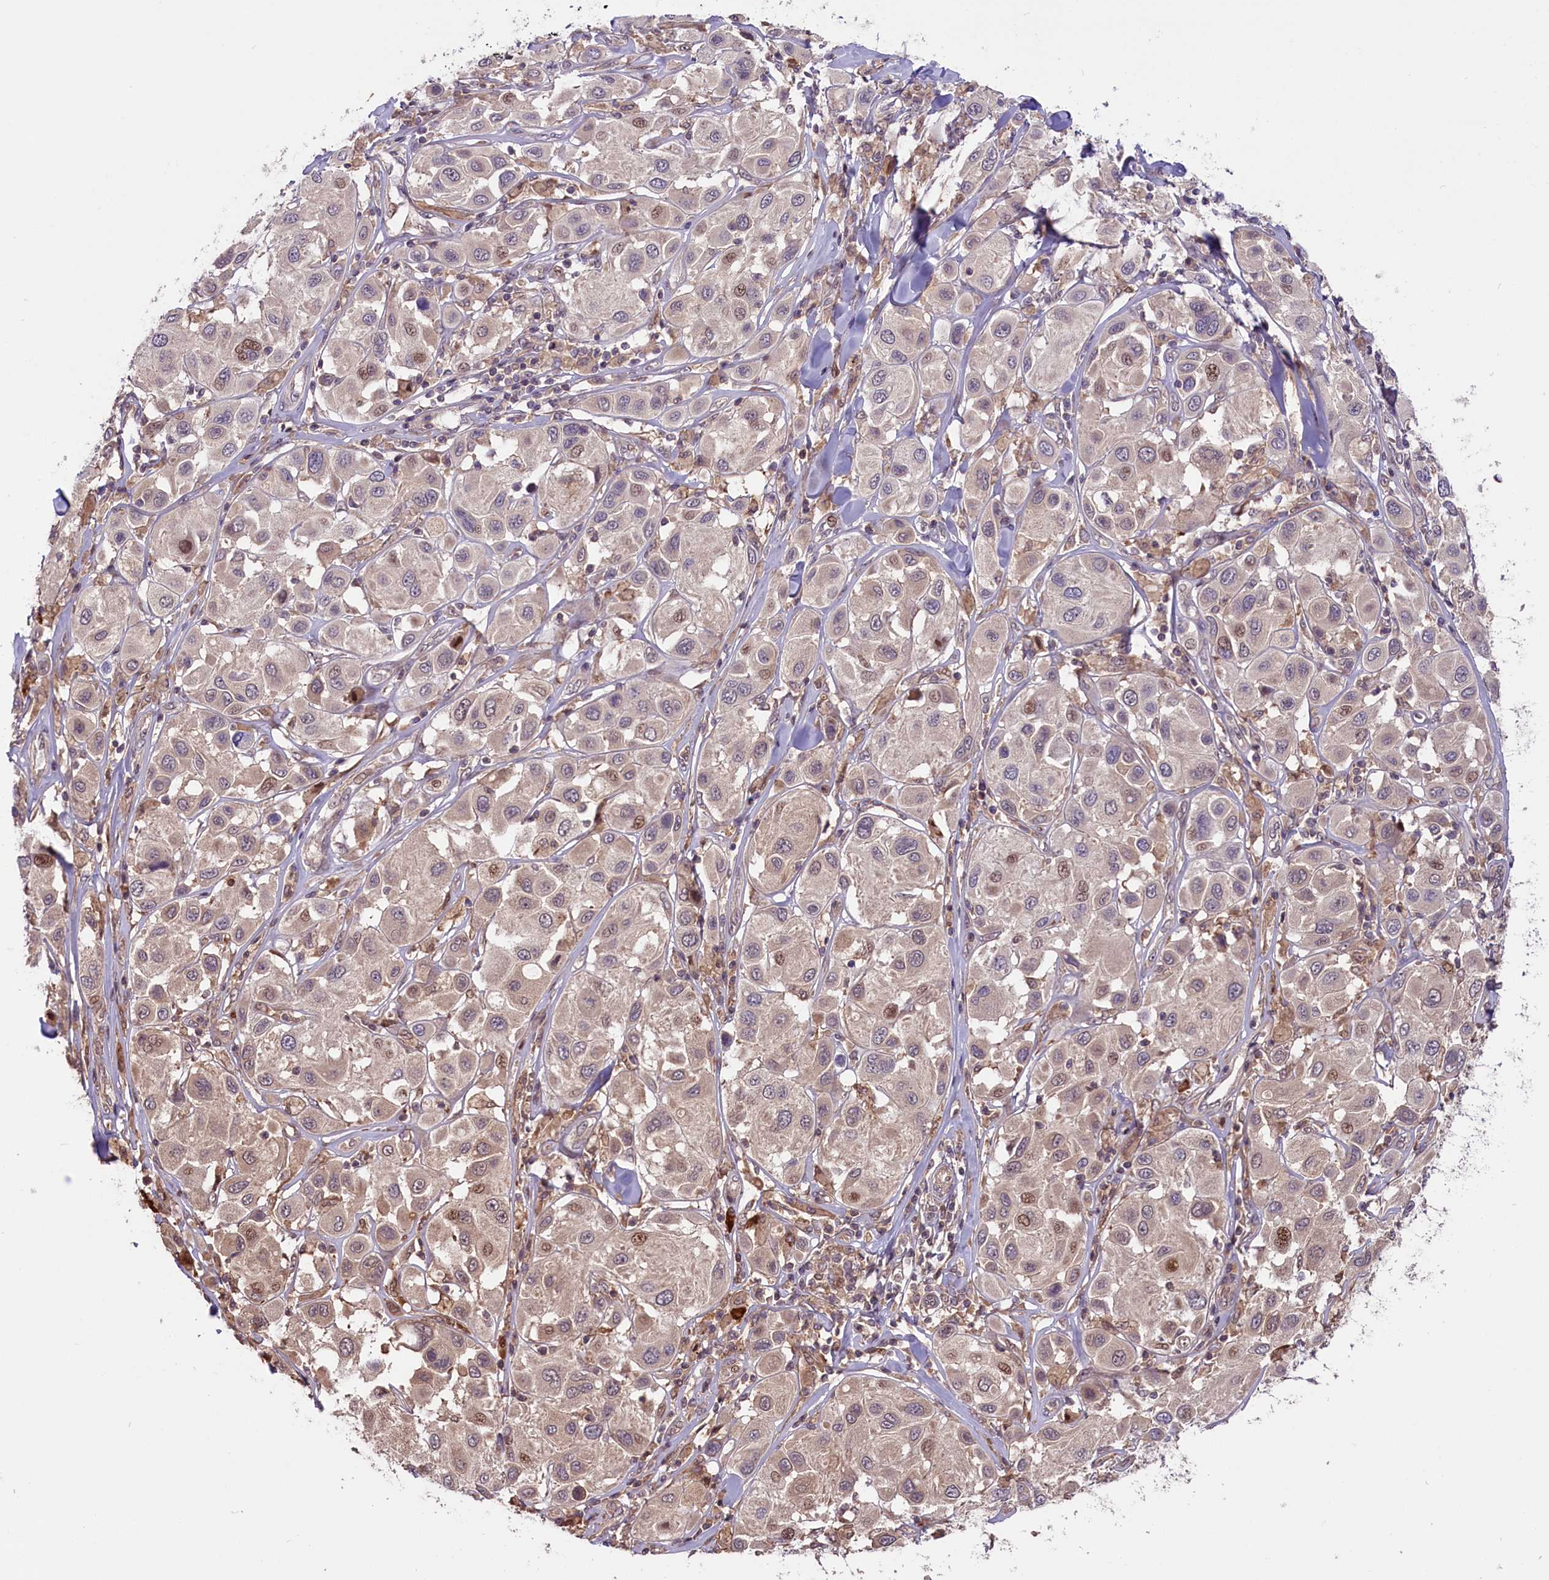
{"staining": {"intensity": "moderate", "quantity": "<25%", "location": "nuclear"}, "tissue": "melanoma", "cell_type": "Tumor cells", "image_type": "cancer", "snomed": [{"axis": "morphology", "description": "Malignant melanoma, Metastatic site"}, {"axis": "topography", "description": "Skin"}], "caption": "Immunohistochemical staining of melanoma exhibits moderate nuclear protein staining in about <25% of tumor cells.", "gene": "RIC8A", "patient": {"sex": "male", "age": 41}}